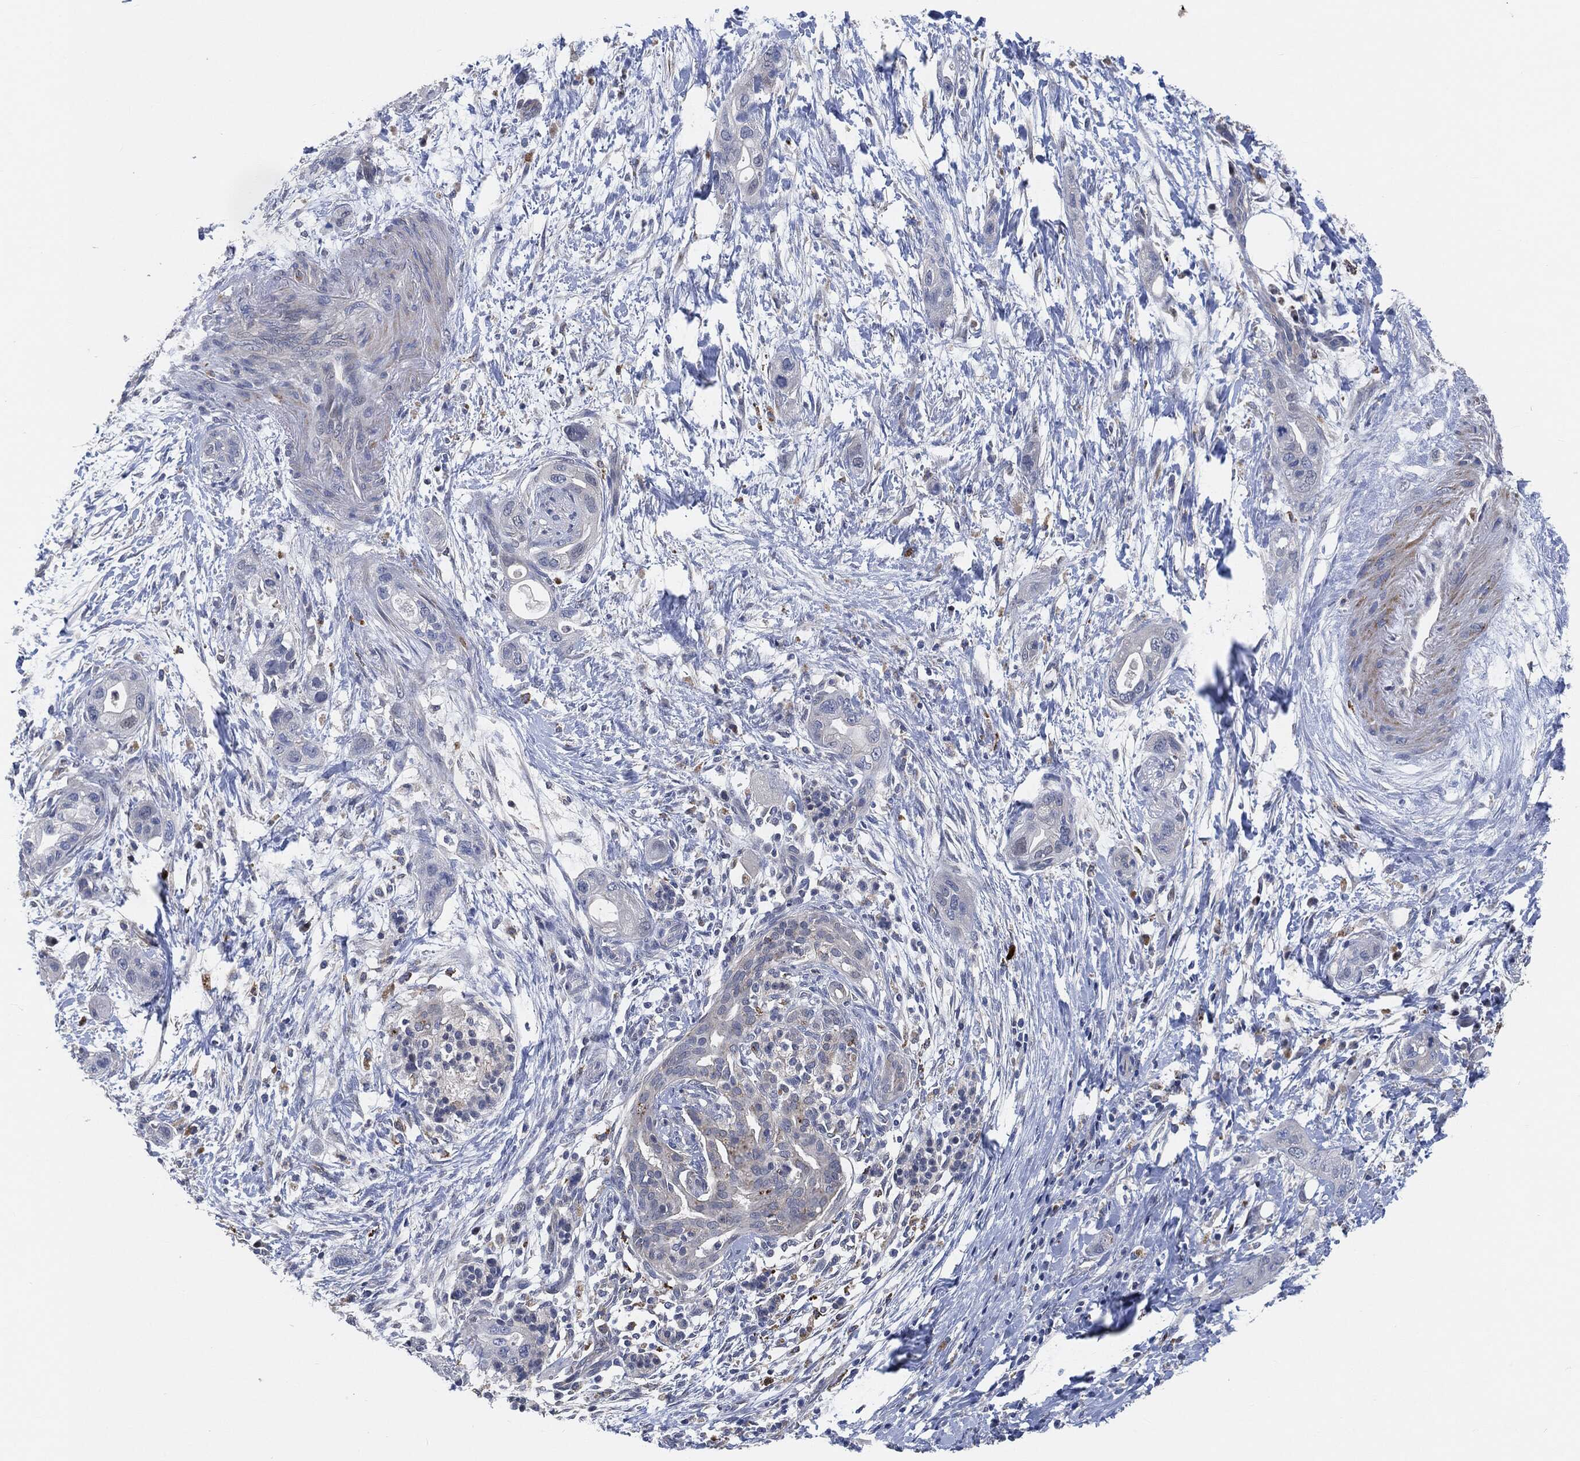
{"staining": {"intensity": "negative", "quantity": "none", "location": "none"}, "tissue": "pancreatic cancer", "cell_type": "Tumor cells", "image_type": "cancer", "snomed": [{"axis": "morphology", "description": "Adenocarcinoma, NOS"}, {"axis": "topography", "description": "Pancreas"}], "caption": "Immunohistochemical staining of pancreatic cancer (adenocarcinoma) demonstrates no significant expression in tumor cells.", "gene": "VSIG4", "patient": {"sex": "male", "age": 44}}